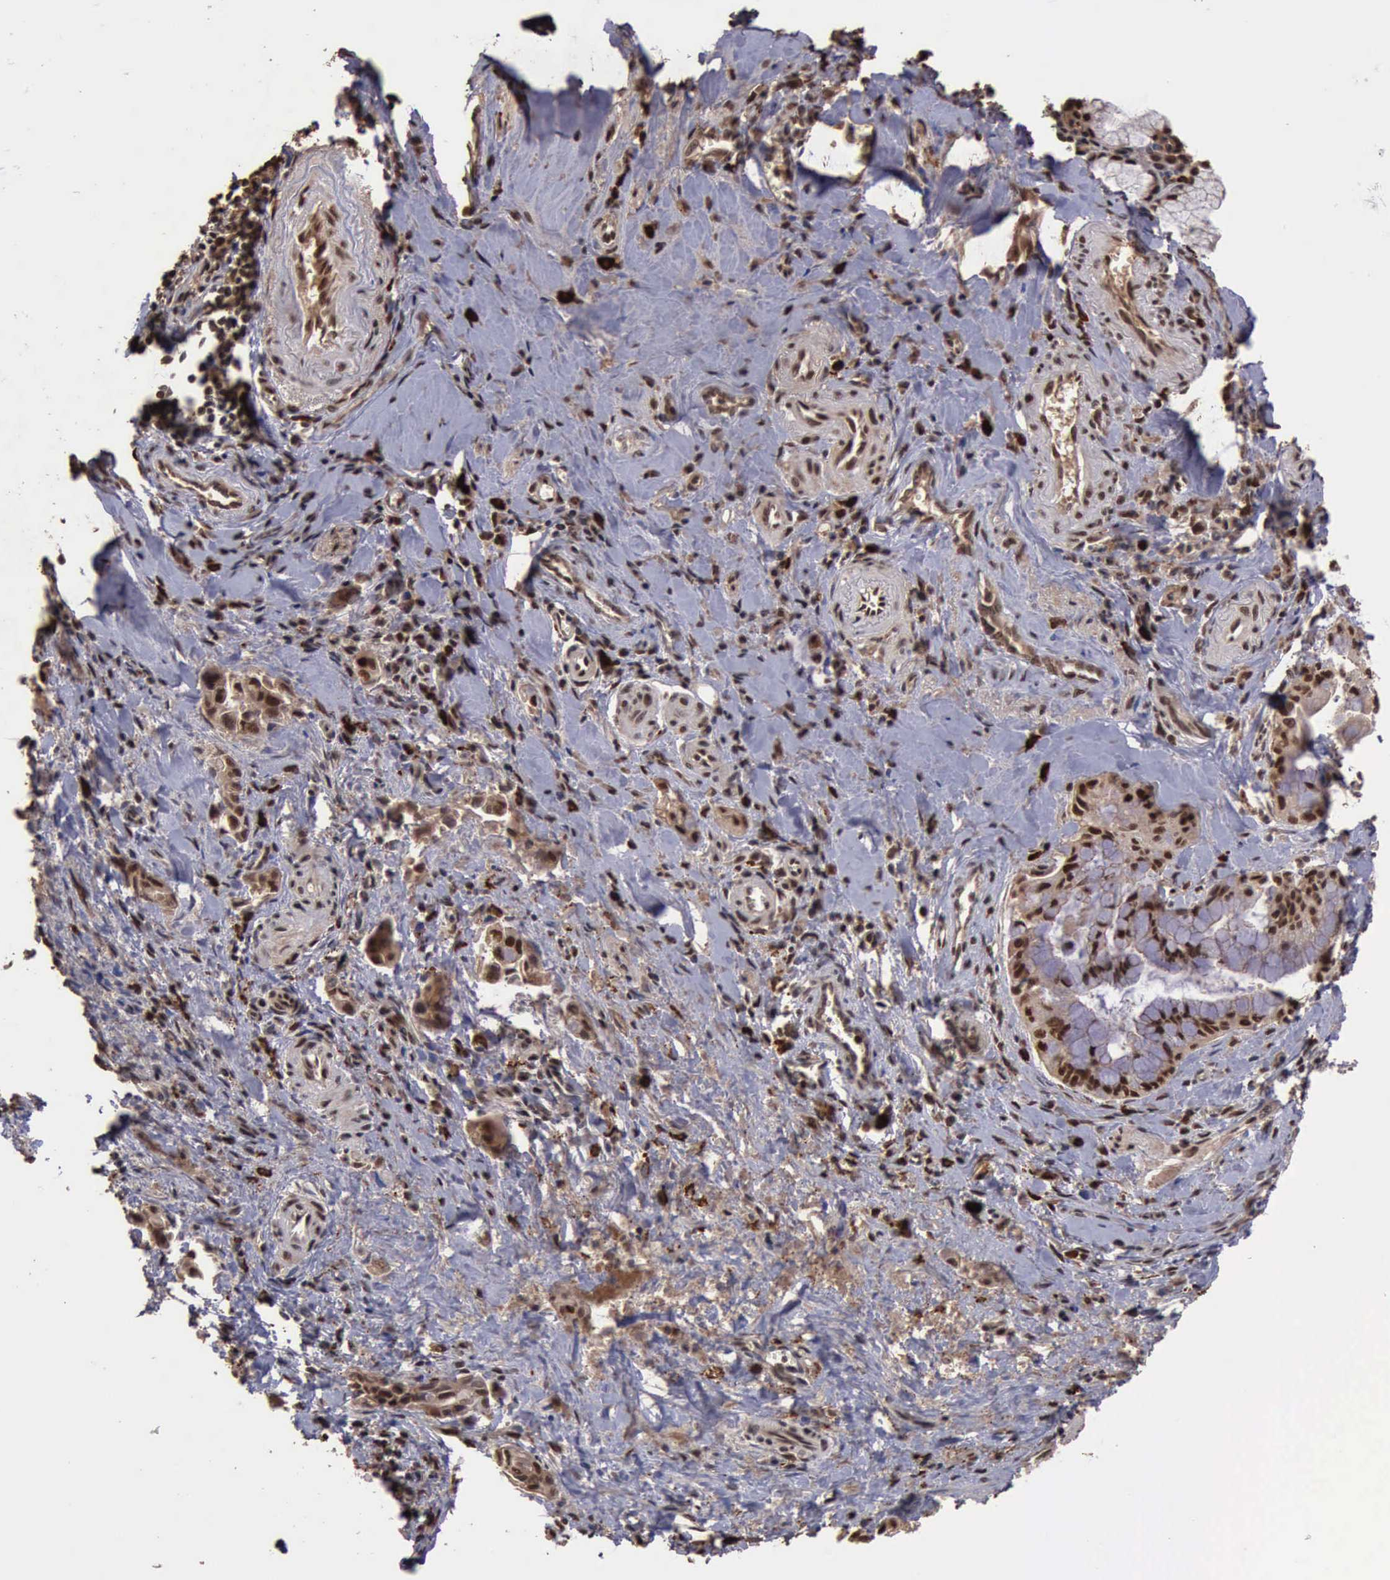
{"staining": {"intensity": "moderate", "quantity": ">75%", "location": "nuclear"}, "tissue": "pancreatic cancer", "cell_type": "Tumor cells", "image_type": "cancer", "snomed": [{"axis": "morphology", "description": "Adenocarcinoma, NOS"}, {"axis": "topography", "description": "Pancreas"}], "caption": "Moderate nuclear protein expression is appreciated in approximately >75% of tumor cells in pancreatic cancer.", "gene": "TRMT2A", "patient": {"sex": "male", "age": 59}}